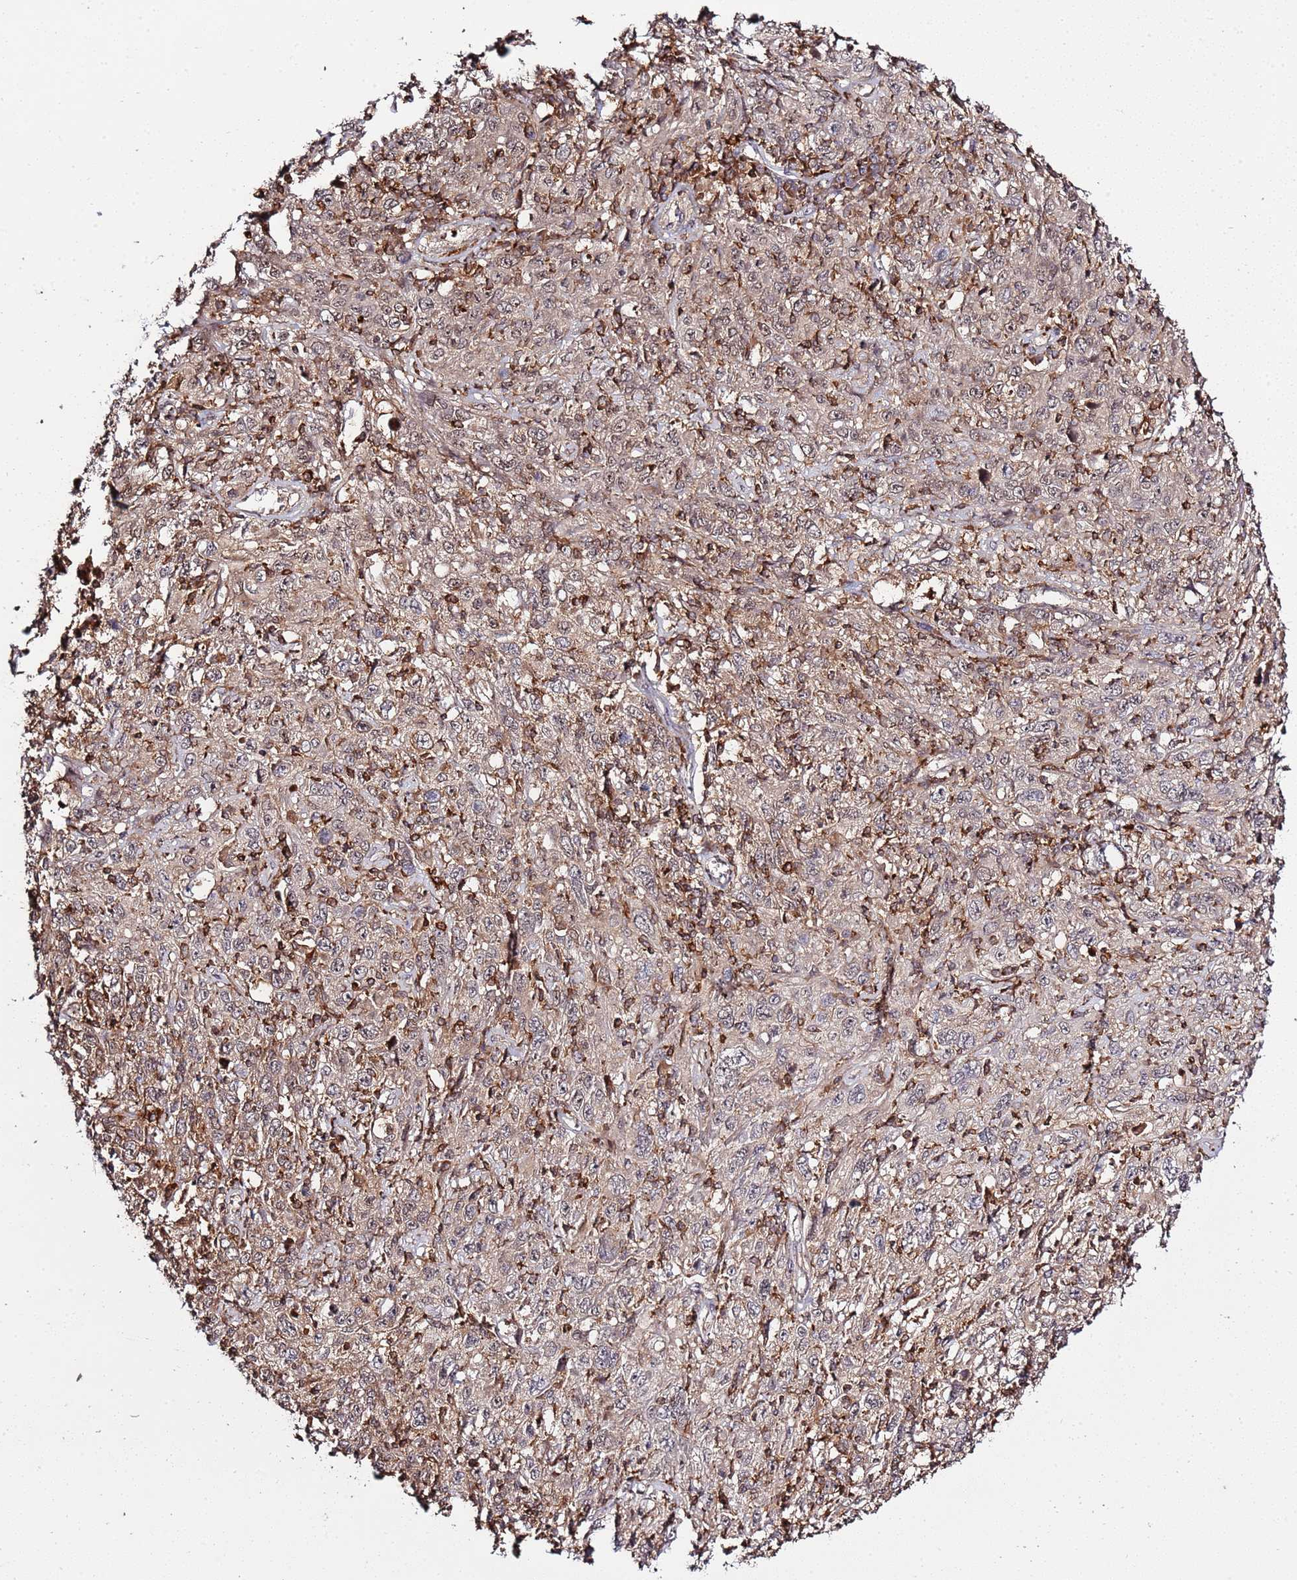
{"staining": {"intensity": "moderate", "quantity": ">75%", "location": "cytoplasmic/membranous,nuclear"}, "tissue": "cervical cancer", "cell_type": "Tumor cells", "image_type": "cancer", "snomed": [{"axis": "morphology", "description": "Squamous cell carcinoma, NOS"}, {"axis": "topography", "description": "Cervix"}], "caption": "Protein staining demonstrates moderate cytoplasmic/membranous and nuclear expression in about >75% of tumor cells in cervical squamous cell carcinoma.", "gene": "ZNF624", "patient": {"sex": "female", "age": 46}}